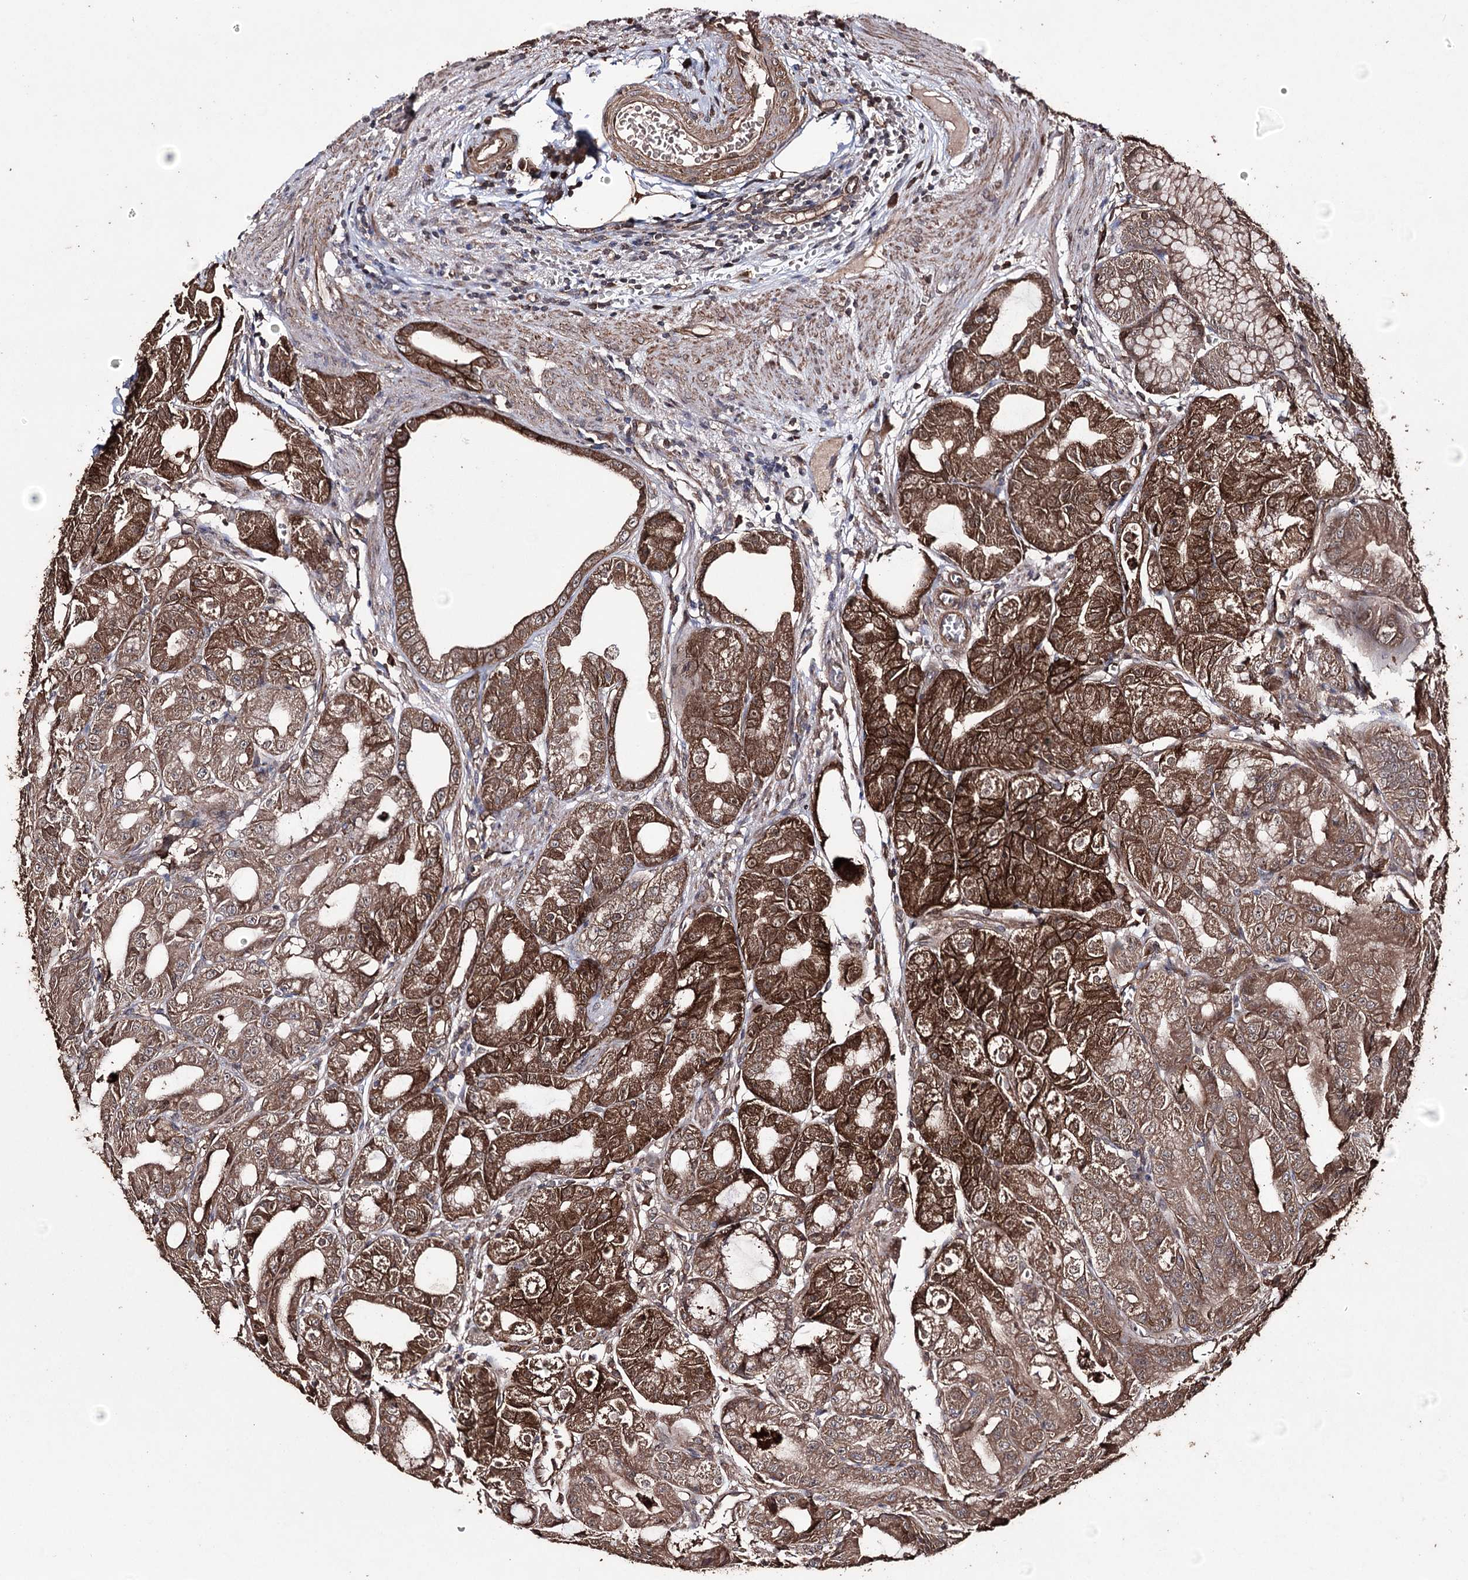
{"staining": {"intensity": "strong", "quantity": ">75%", "location": "cytoplasmic/membranous"}, "tissue": "stomach", "cell_type": "Glandular cells", "image_type": "normal", "snomed": [{"axis": "morphology", "description": "Normal tissue, NOS"}, {"axis": "topography", "description": "Stomach, upper"}, {"axis": "topography", "description": "Stomach, lower"}], "caption": "A micrograph of stomach stained for a protein displays strong cytoplasmic/membranous brown staining in glandular cells.", "gene": "ZNF662", "patient": {"sex": "male", "age": 71}}